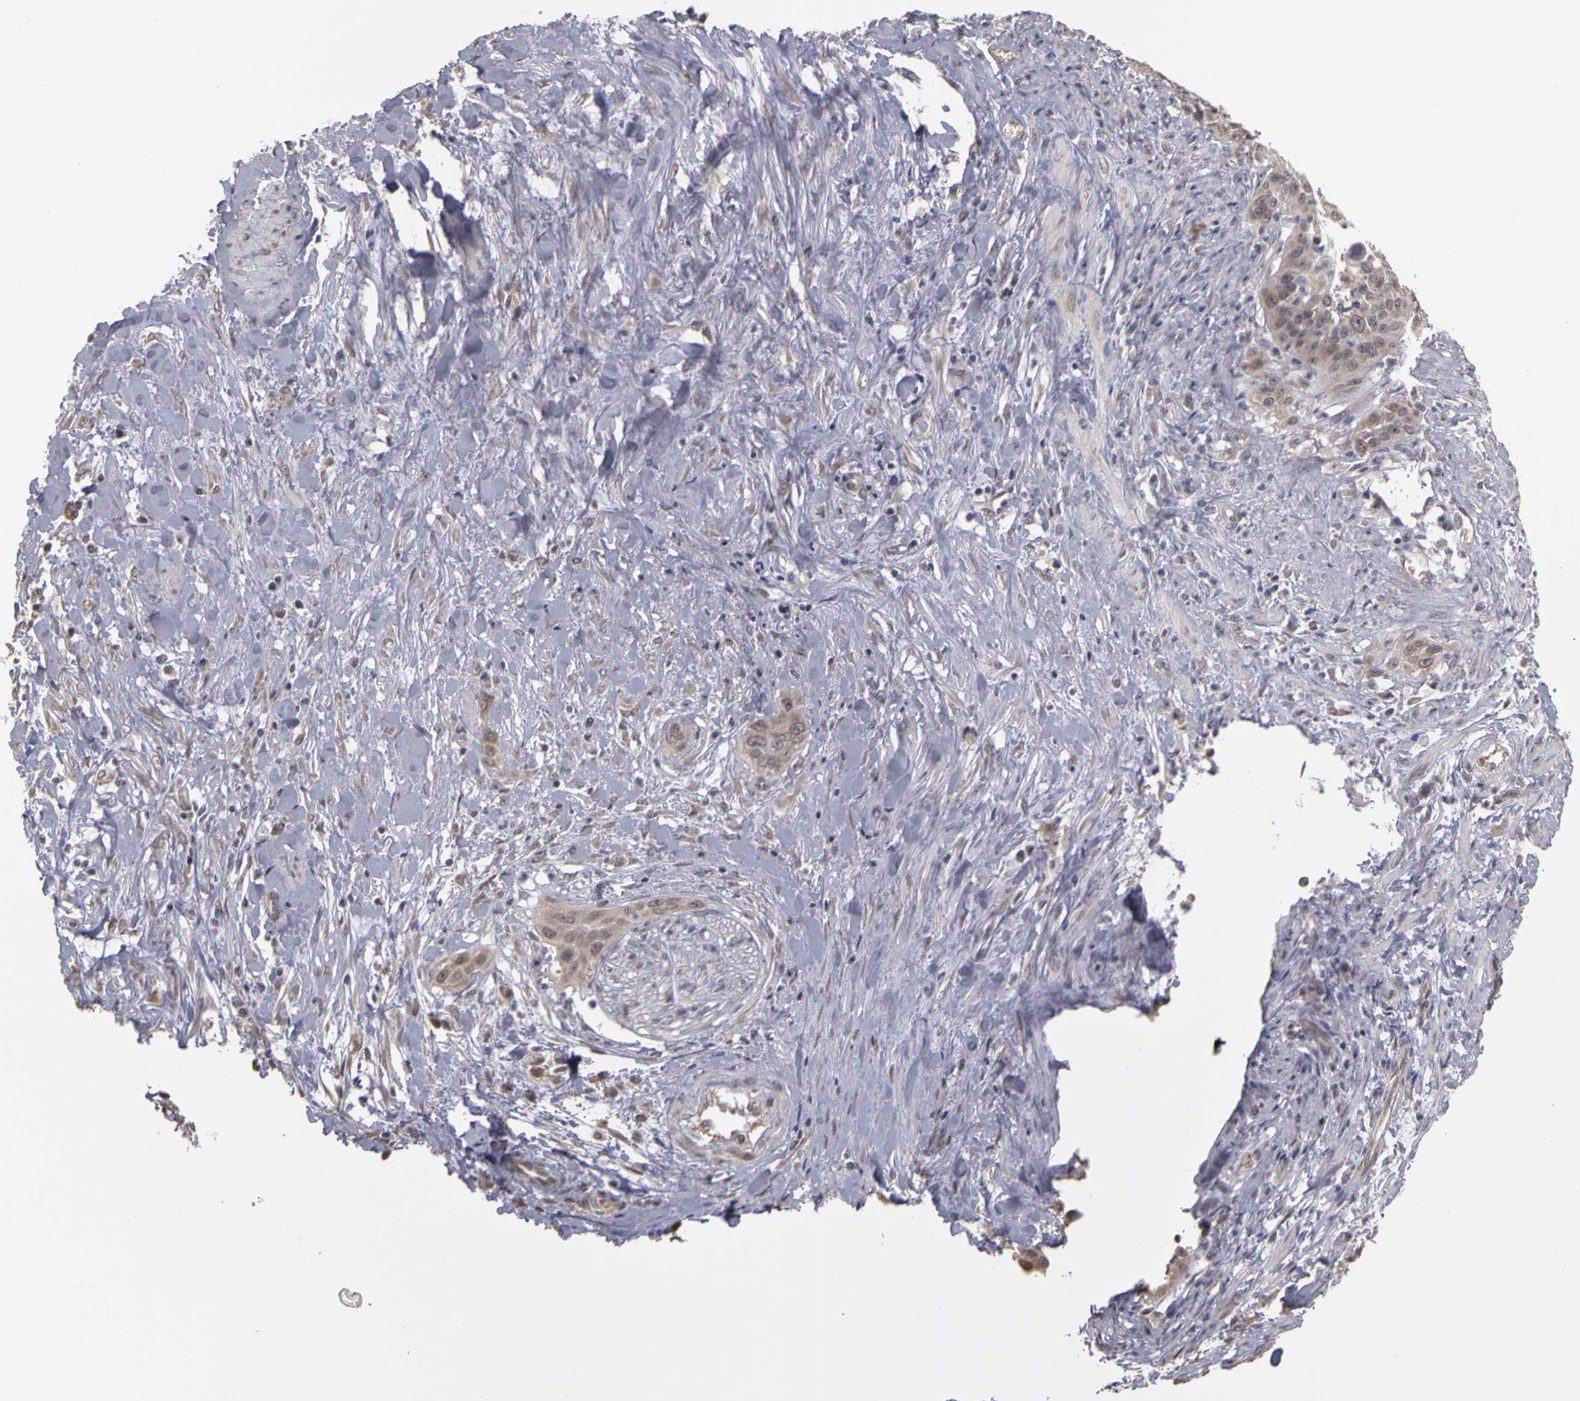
{"staining": {"intensity": "weak", "quantity": ">75%", "location": "cytoplasmic/membranous"}, "tissue": "cervical cancer", "cell_type": "Tumor cells", "image_type": "cancer", "snomed": [{"axis": "morphology", "description": "Squamous cell carcinoma, NOS"}, {"axis": "topography", "description": "Cervix"}], "caption": "Immunohistochemical staining of cervical cancer (squamous cell carcinoma) exhibits low levels of weak cytoplasmic/membranous staining in about >75% of tumor cells. The protein is shown in brown color, while the nuclei are stained blue.", "gene": "FRMD7", "patient": {"sex": "female", "age": 41}}